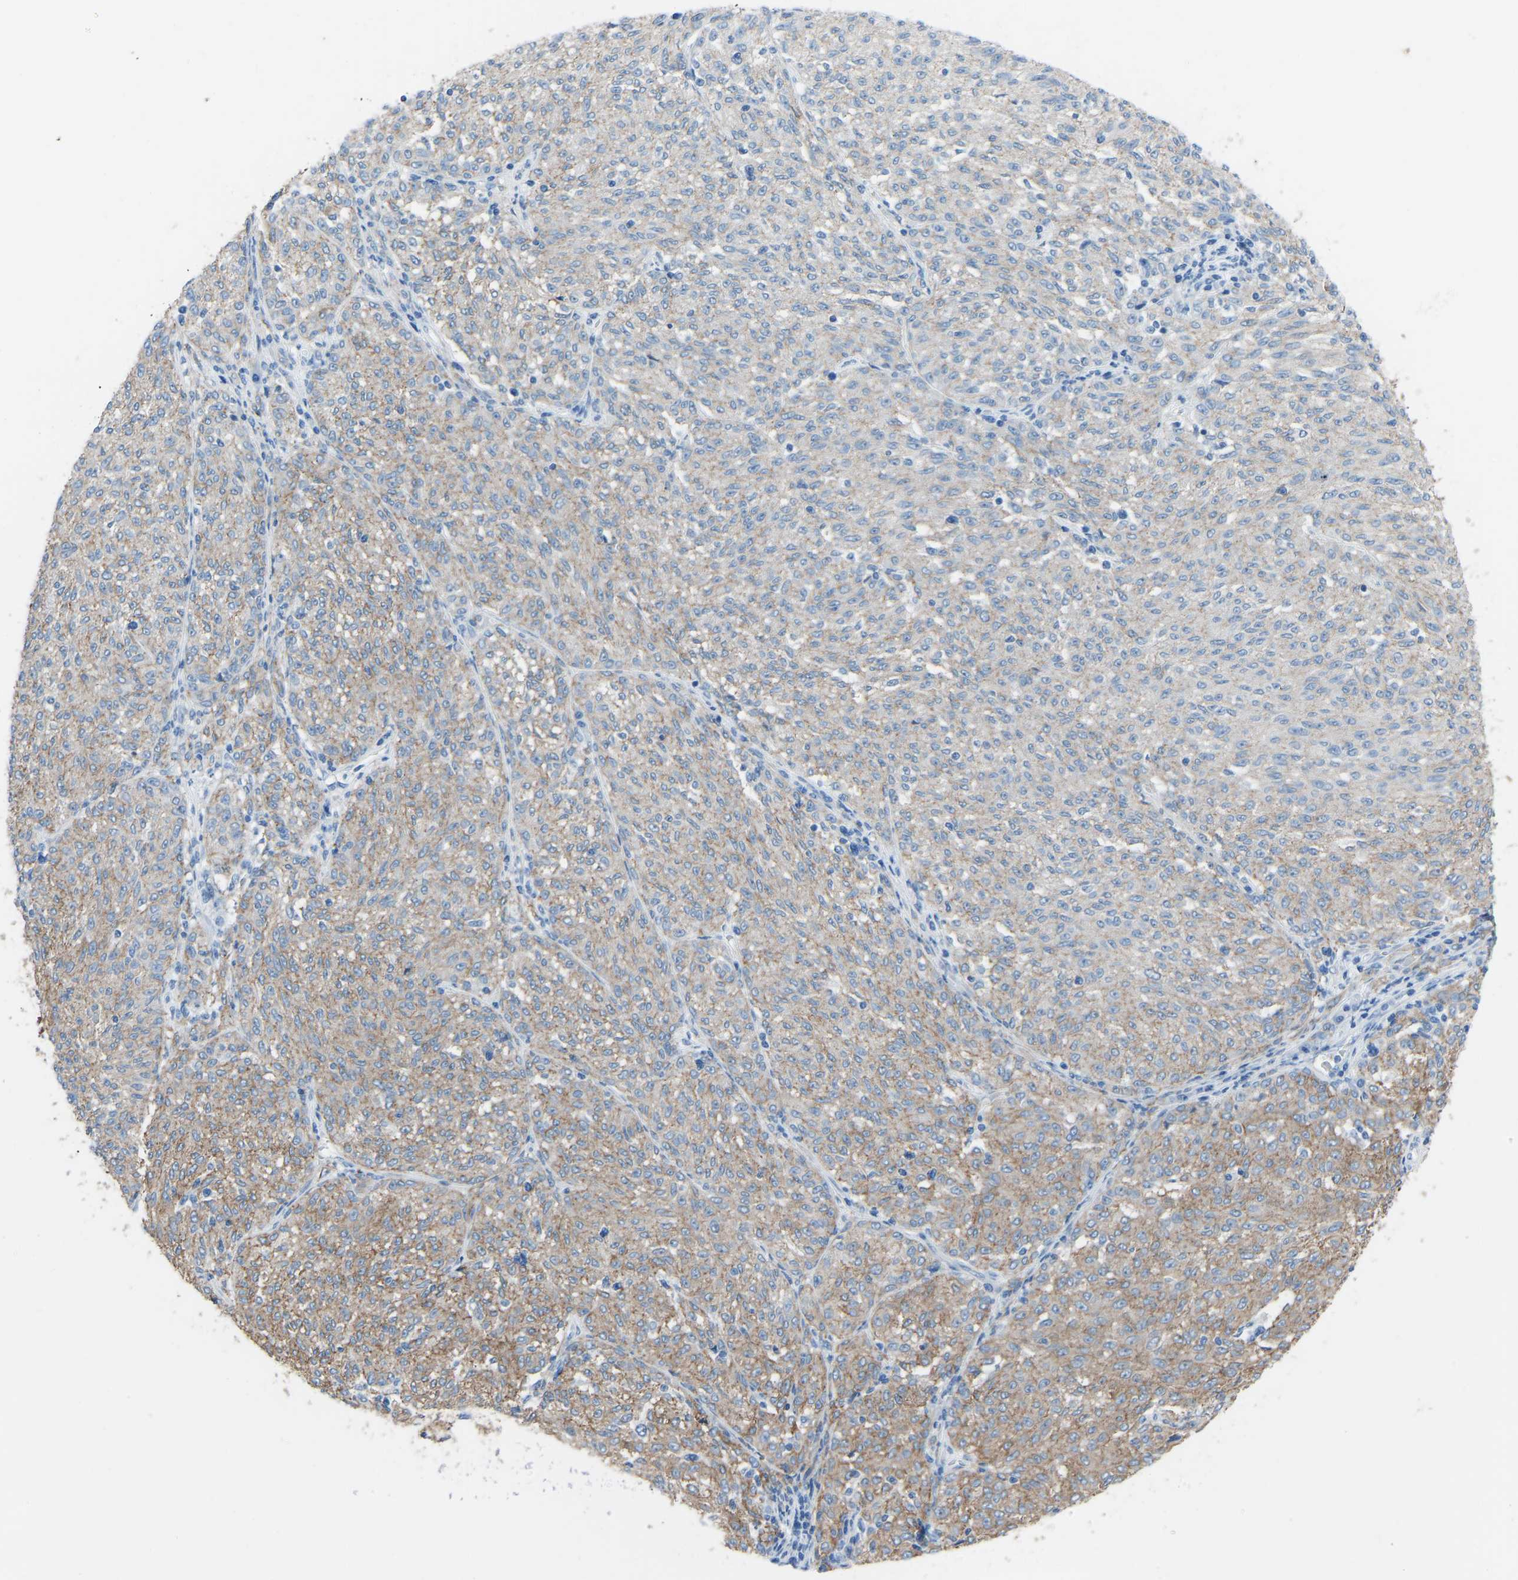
{"staining": {"intensity": "moderate", "quantity": "25%-75%", "location": "cytoplasmic/membranous"}, "tissue": "melanoma", "cell_type": "Tumor cells", "image_type": "cancer", "snomed": [{"axis": "morphology", "description": "Malignant melanoma, NOS"}, {"axis": "topography", "description": "Skin"}], "caption": "Melanoma tissue displays moderate cytoplasmic/membranous expression in about 25%-75% of tumor cells, visualized by immunohistochemistry.", "gene": "MYH10", "patient": {"sex": "female", "age": 72}}